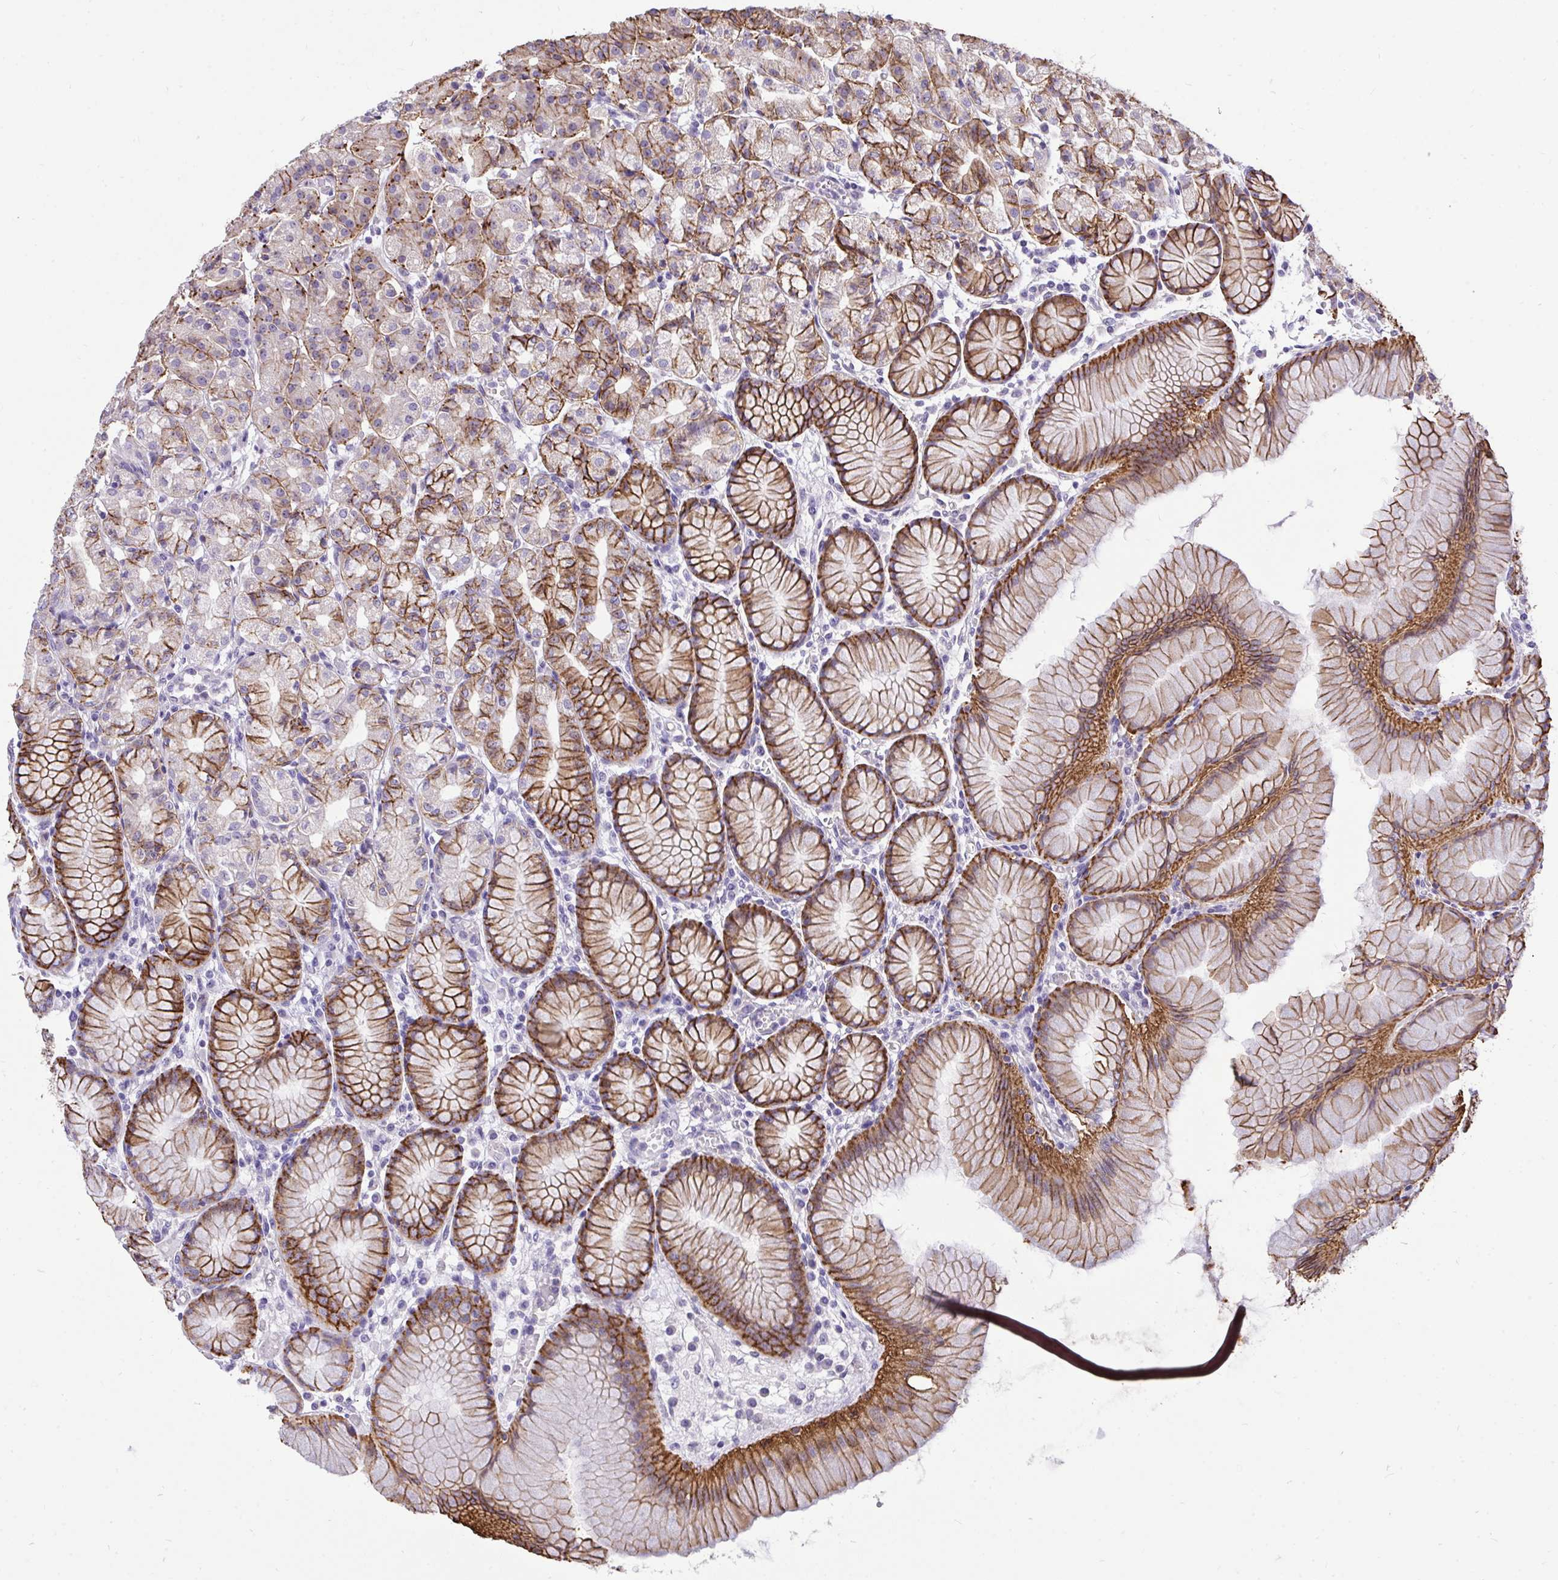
{"staining": {"intensity": "strong", "quantity": "25%-75%", "location": "cytoplasmic/membranous"}, "tissue": "stomach", "cell_type": "Glandular cells", "image_type": "normal", "snomed": [{"axis": "morphology", "description": "Normal tissue, NOS"}, {"axis": "topography", "description": "Stomach"}], "caption": "Immunohistochemistry (IHC) photomicrograph of unremarkable stomach stained for a protein (brown), which shows high levels of strong cytoplasmic/membranous expression in about 25%-75% of glandular cells.", "gene": "VGLL3", "patient": {"sex": "female", "age": 57}}